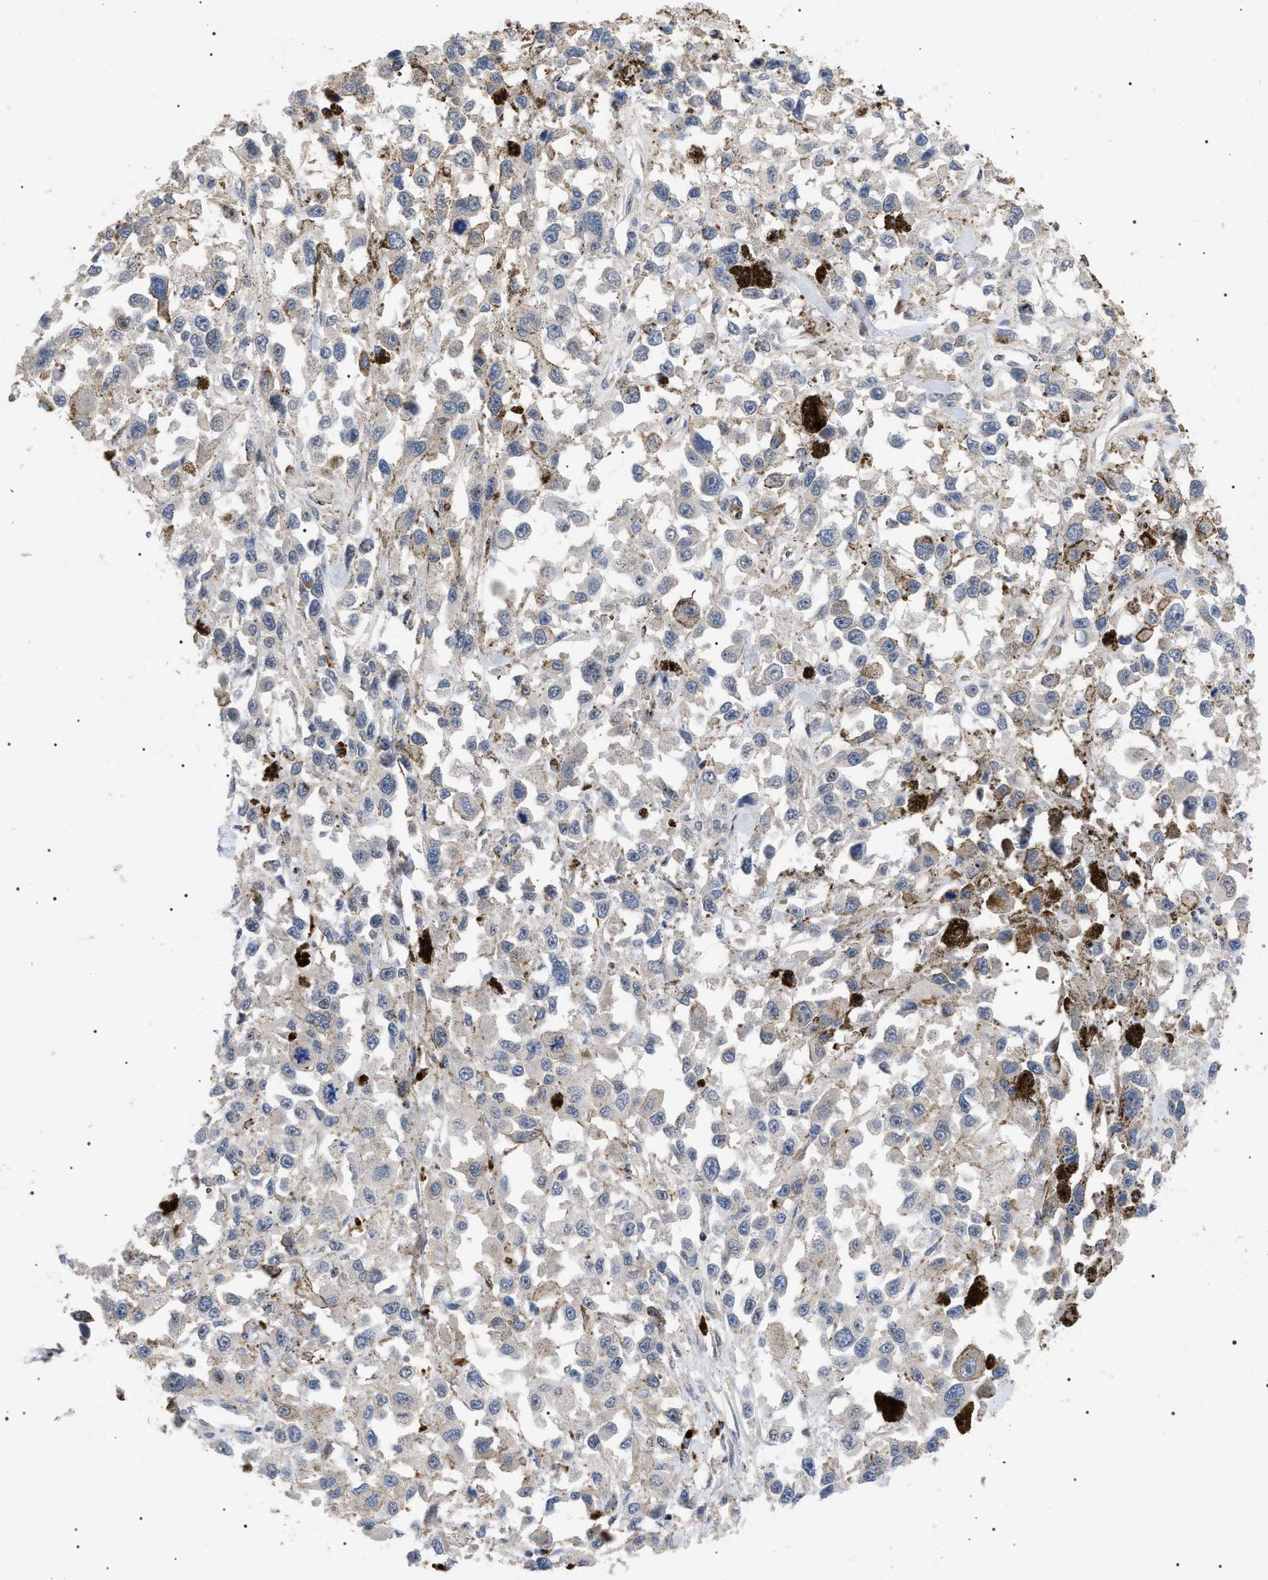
{"staining": {"intensity": "negative", "quantity": "none", "location": "none"}, "tissue": "melanoma", "cell_type": "Tumor cells", "image_type": "cancer", "snomed": [{"axis": "morphology", "description": "Malignant melanoma, Metastatic site"}, {"axis": "topography", "description": "Lymph node"}], "caption": "Immunohistochemistry (IHC) micrograph of neoplastic tissue: human malignant melanoma (metastatic site) stained with DAB (3,3'-diaminobenzidine) reveals no significant protein expression in tumor cells.", "gene": "TMTC4", "patient": {"sex": "male", "age": 59}}